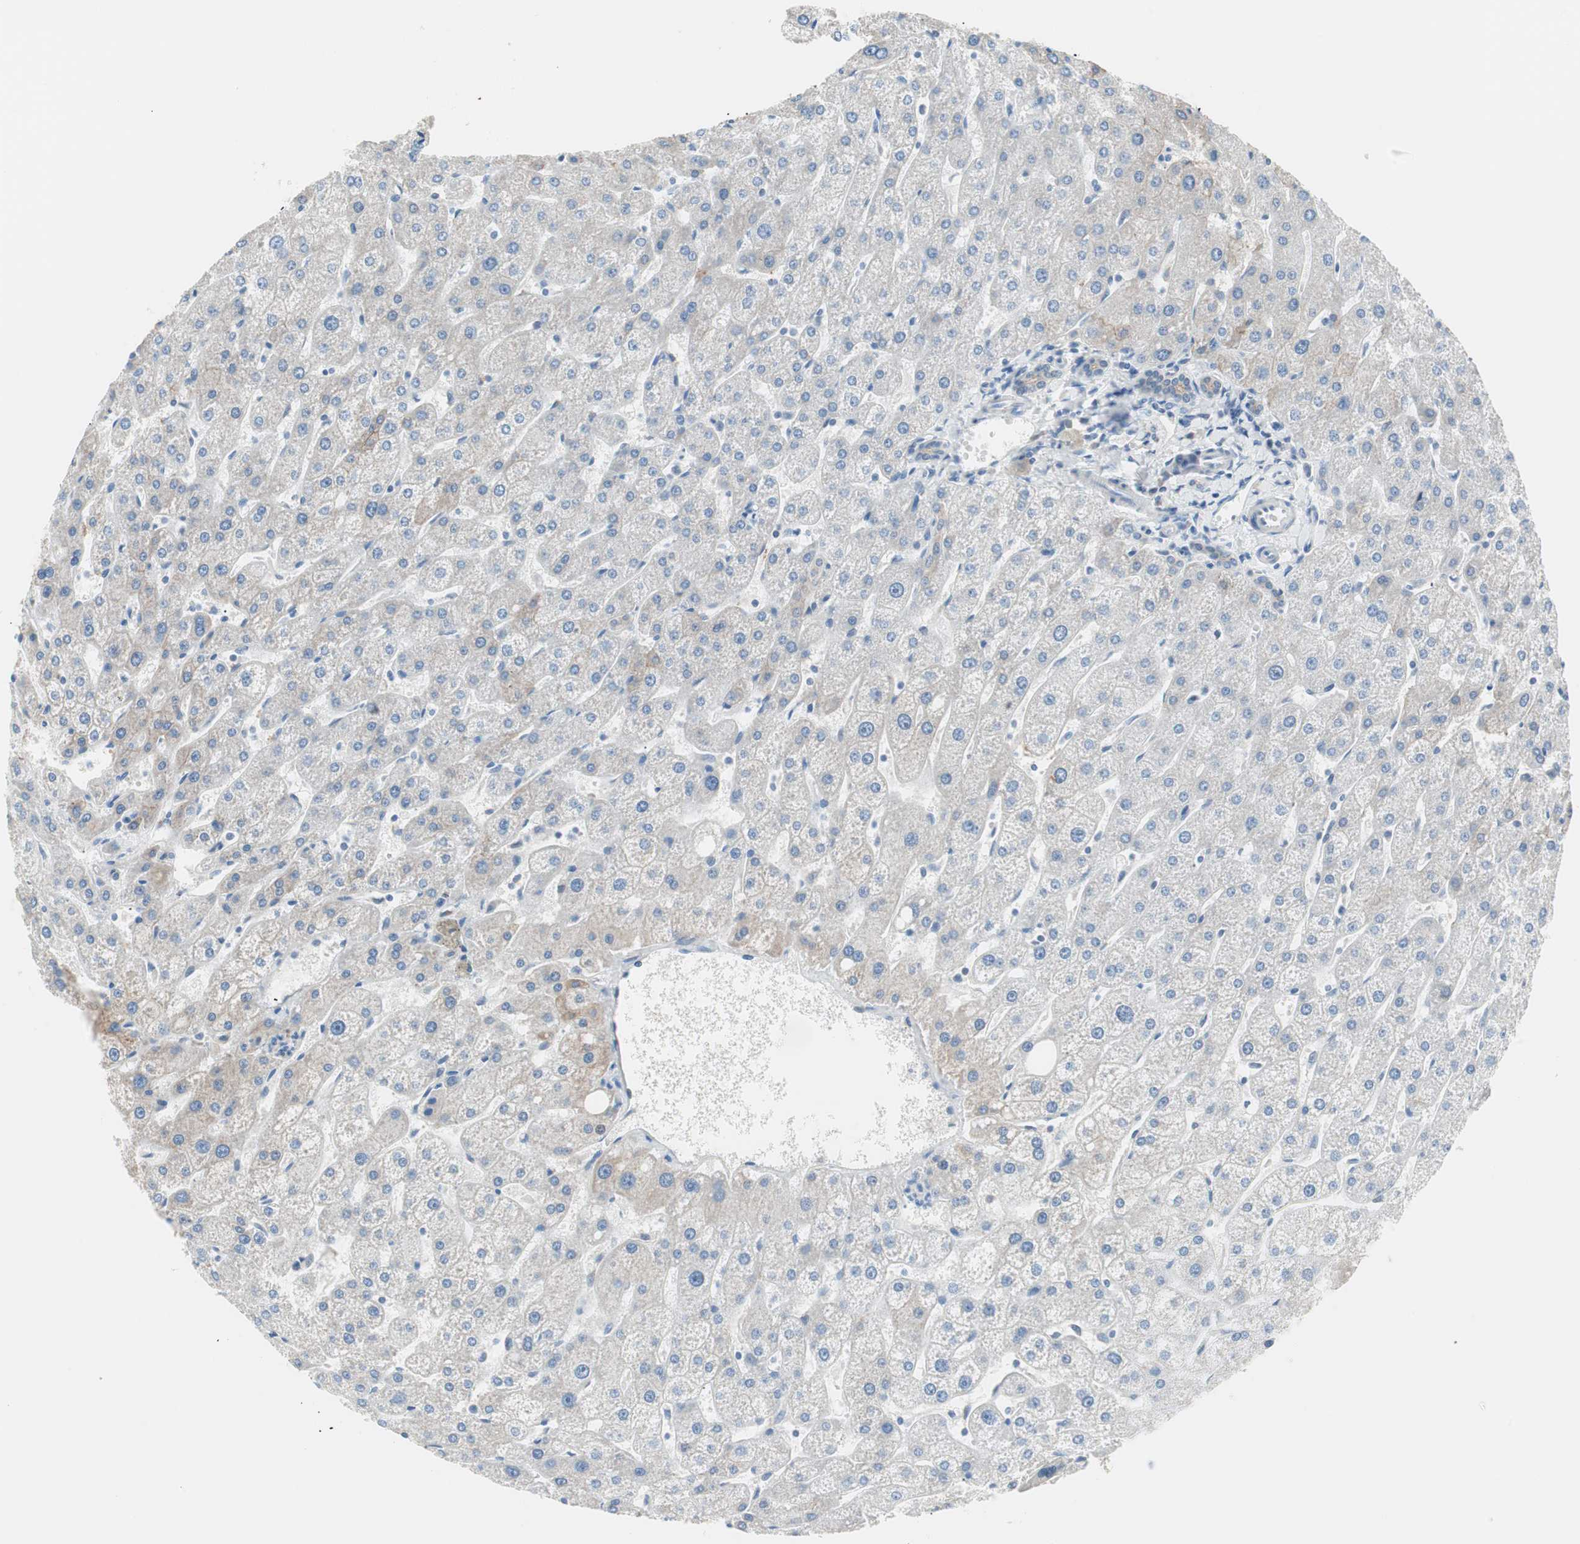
{"staining": {"intensity": "weak", "quantity": "25%-75%", "location": "cytoplasmic/membranous"}, "tissue": "liver", "cell_type": "Cholangiocytes", "image_type": "normal", "snomed": [{"axis": "morphology", "description": "Normal tissue, NOS"}, {"axis": "topography", "description": "Liver"}], "caption": "Immunohistochemistry (IHC) staining of unremarkable liver, which shows low levels of weak cytoplasmic/membranous expression in about 25%-75% of cholangiocytes indicating weak cytoplasmic/membranous protein staining. The staining was performed using DAB (3,3'-diaminobenzidine) (brown) for protein detection and nuclei were counterstained in hematoxylin (blue).", "gene": "VIL1", "patient": {"sex": "male", "age": 67}}